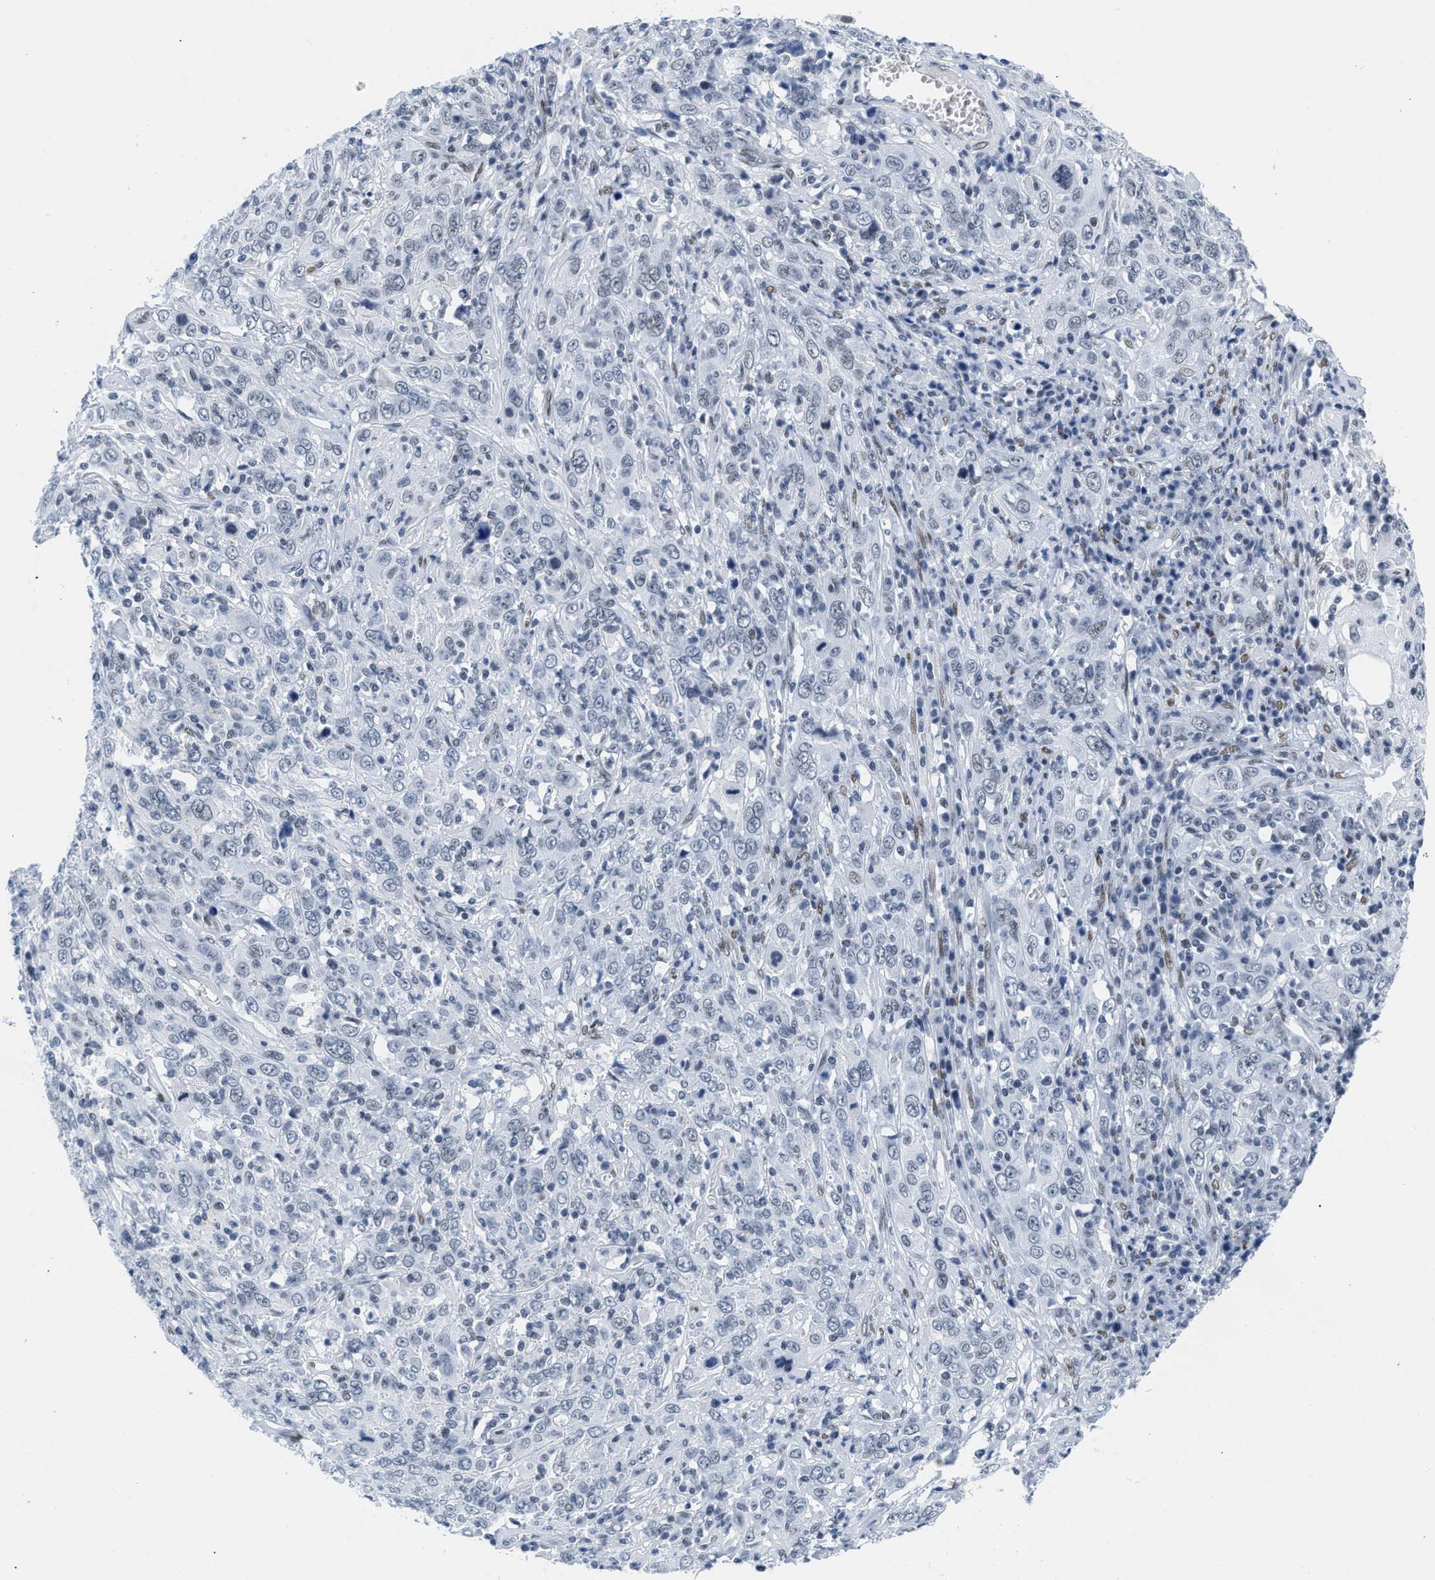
{"staining": {"intensity": "negative", "quantity": "none", "location": "none"}, "tissue": "cervical cancer", "cell_type": "Tumor cells", "image_type": "cancer", "snomed": [{"axis": "morphology", "description": "Squamous cell carcinoma, NOS"}, {"axis": "topography", "description": "Cervix"}], "caption": "A high-resolution photomicrograph shows immunohistochemistry staining of cervical squamous cell carcinoma, which exhibits no significant expression in tumor cells.", "gene": "CTBP1", "patient": {"sex": "female", "age": 46}}